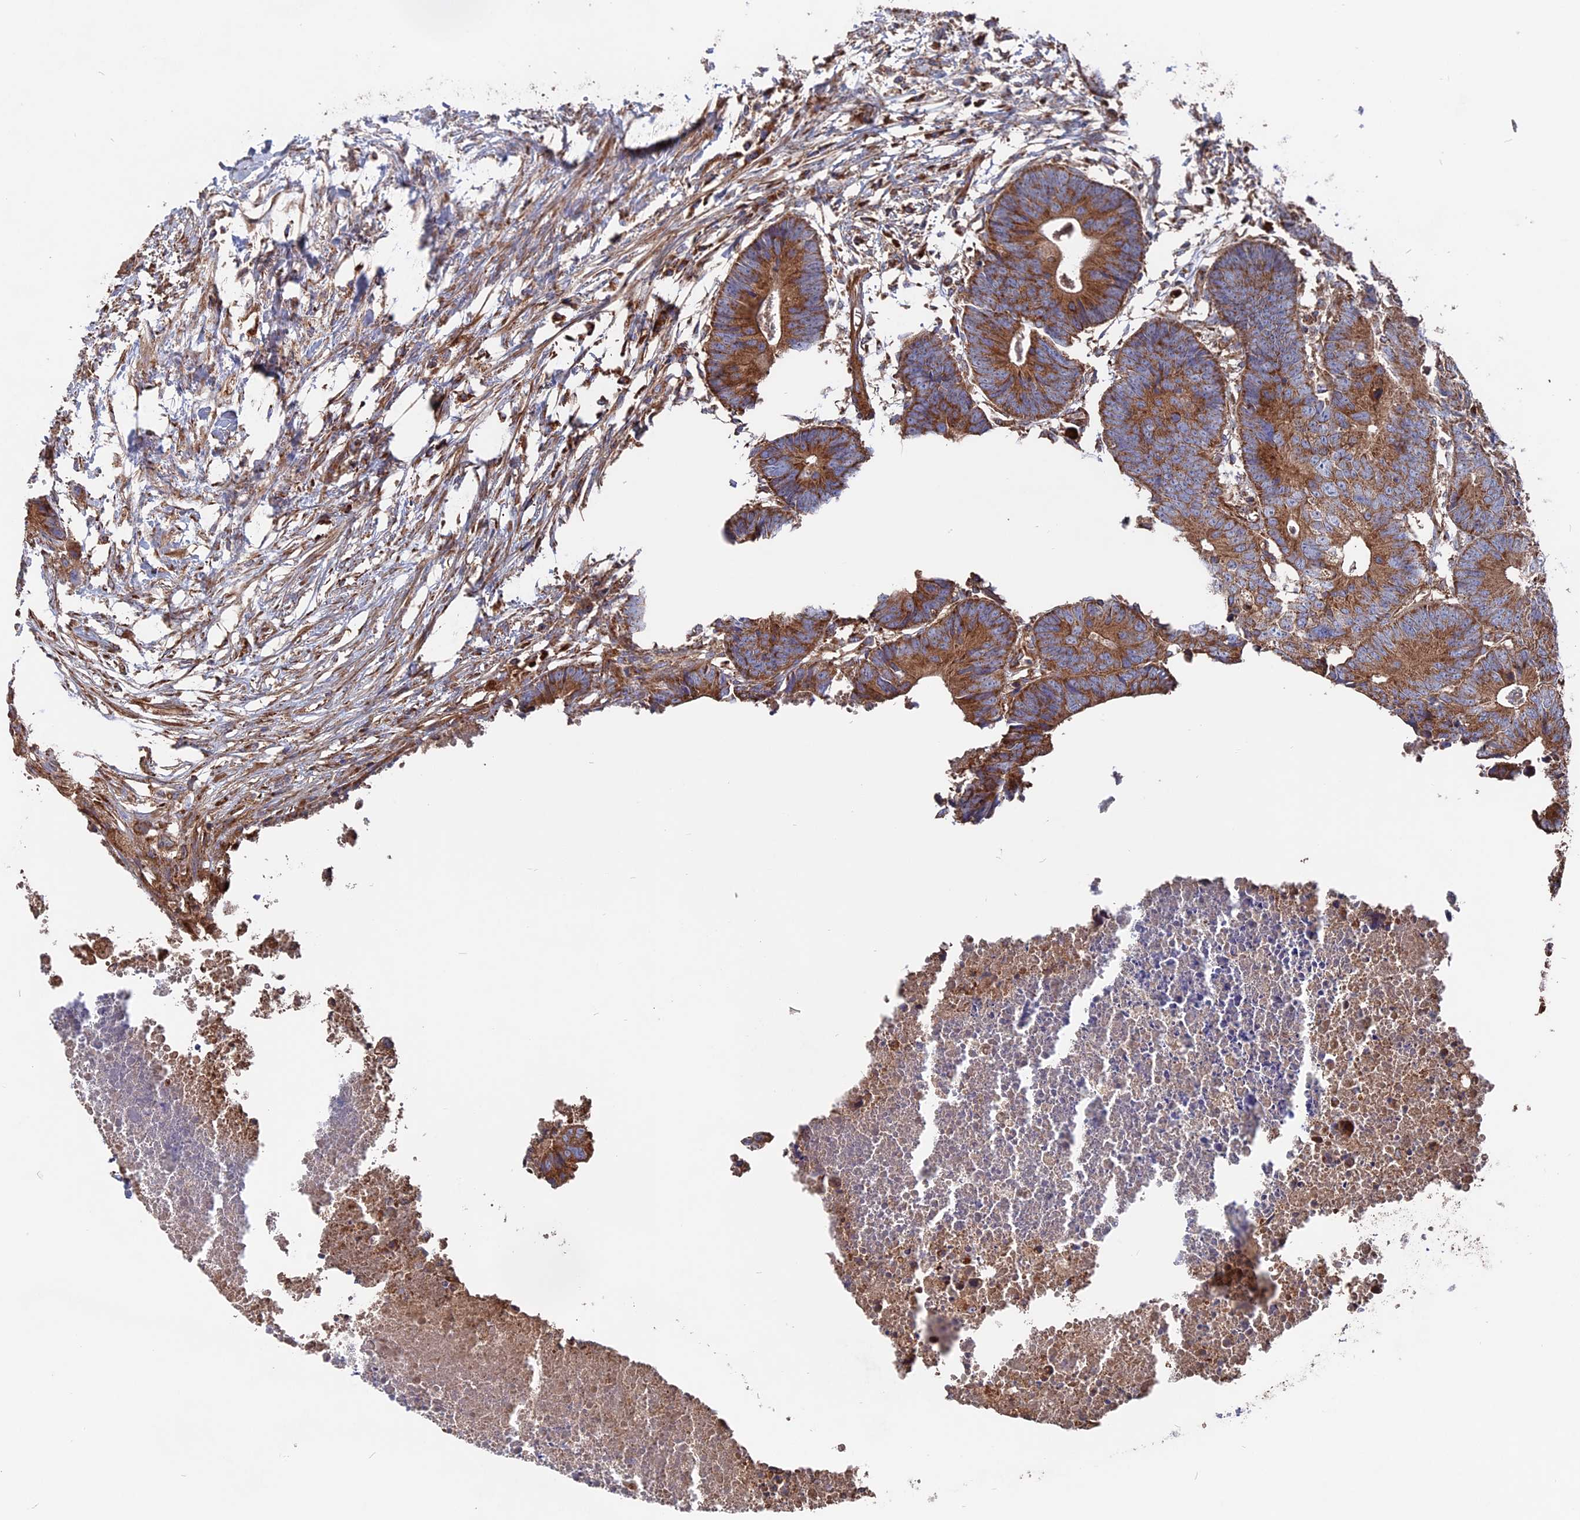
{"staining": {"intensity": "moderate", "quantity": ">75%", "location": "cytoplasmic/membranous"}, "tissue": "colorectal cancer", "cell_type": "Tumor cells", "image_type": "cancer", "snomed": [{"axis": "morphology", "description": "Adenocarcinoma, NOS"}, {"axis": "topography", "description": "Colon"}], "caption": "There is medium levels of moderate cytoplasmic/membranous positivity in tumor cells of colorectal cancer, as demonstrated by immunohistochemical staining (brown color).", "gene": "TELO2", "patient": {"sex": "female", "age": 57}}